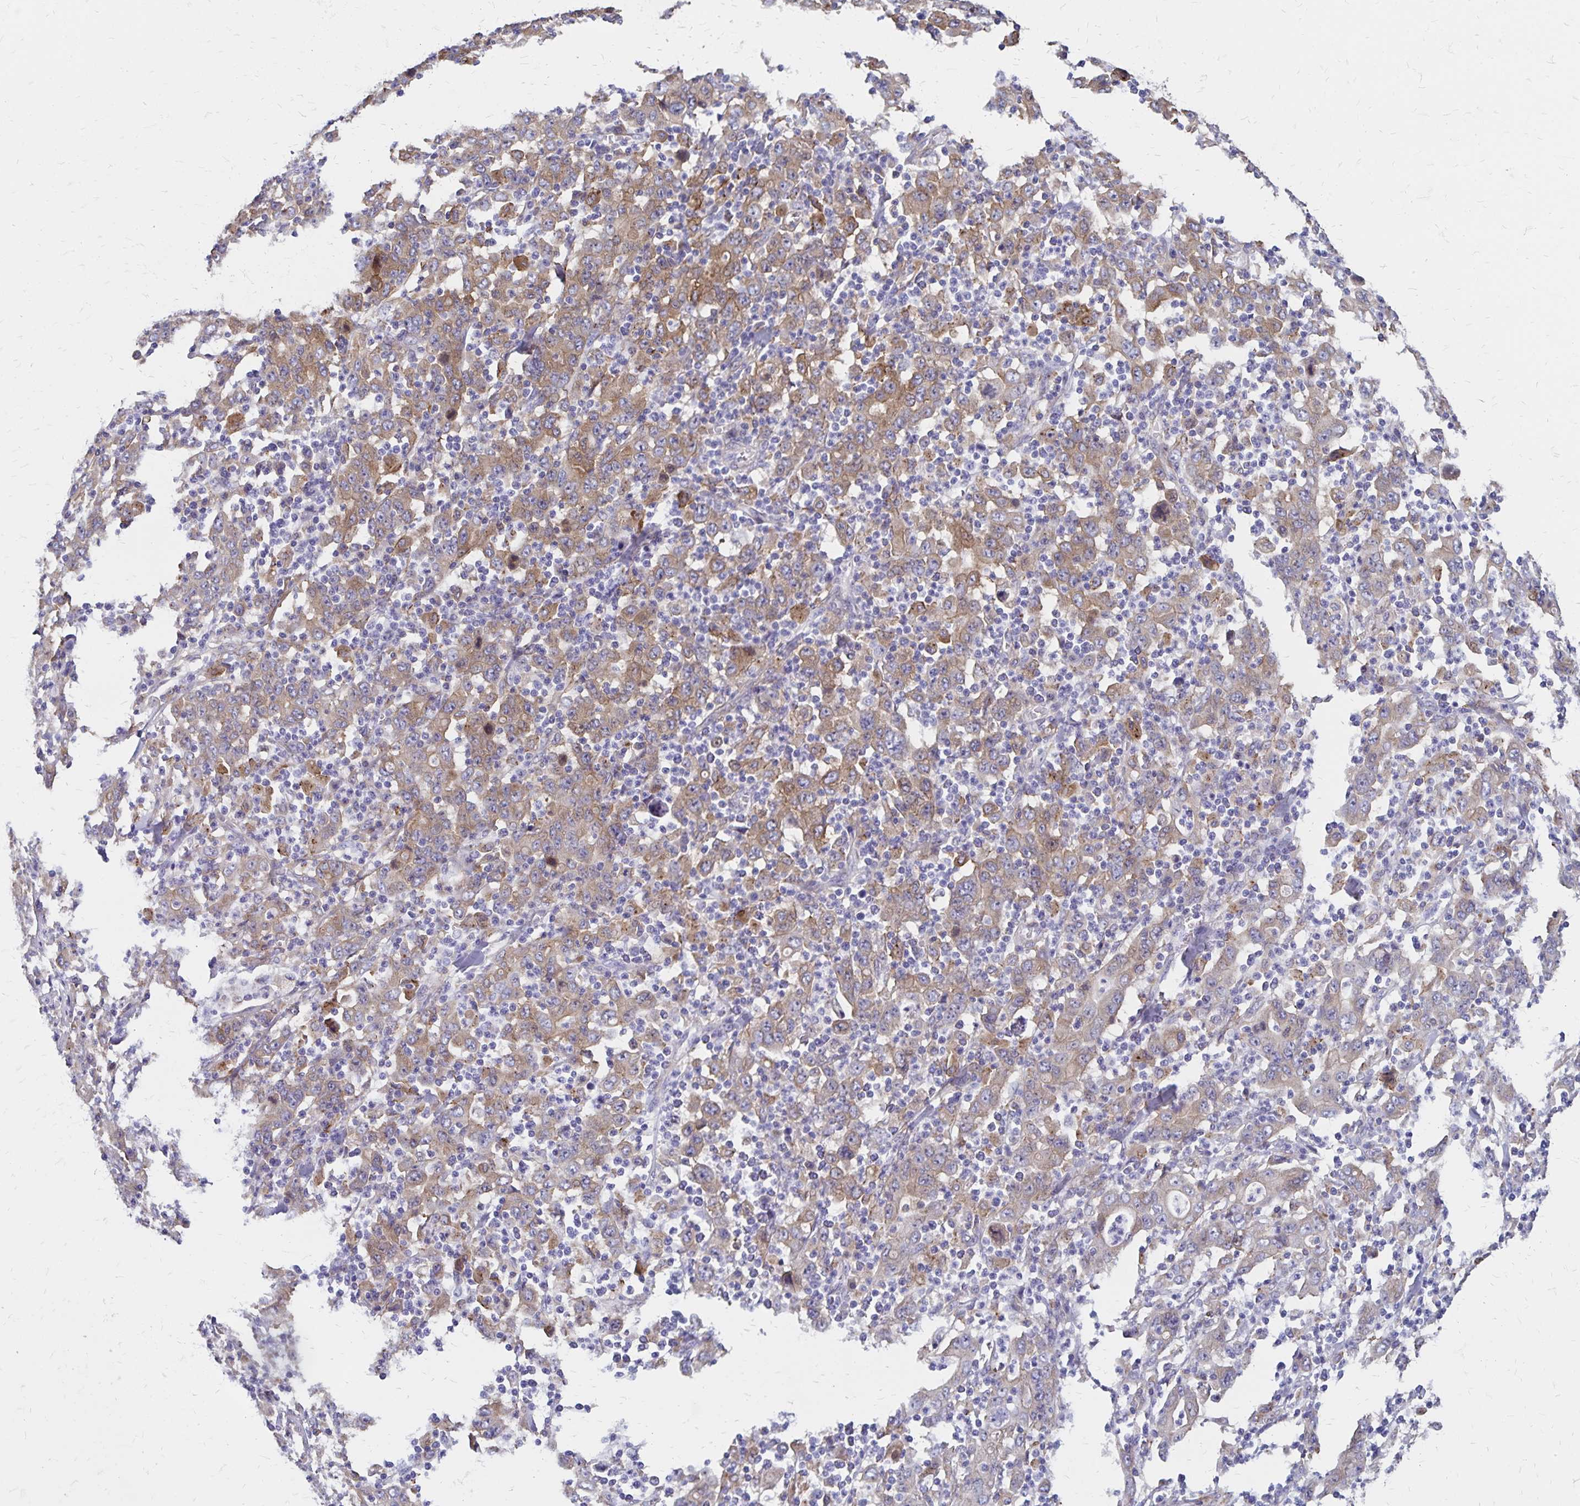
{"staining": {"intensity": "moderate", "quantity": "25%-75%", "location": "cytoplasmic/membranous"}, "tissue": "stomach cancer", "cell_type": "Tumor cells", "image_type": "cancer", "snomed": [{"axis": "morphology", "description": "Adenocarcinoma, NOS"}, {"axis": "topography", "description": "Stomach, upper"}], "caption": "This is a micrograph of IHC staining of stomach cancer (adenocarcinoma), which shows moderate expression in the cytoplasmic/membranous of tumor cells.", "gene": "TNS3", "patient": {"sex": "male", "age": 69}}